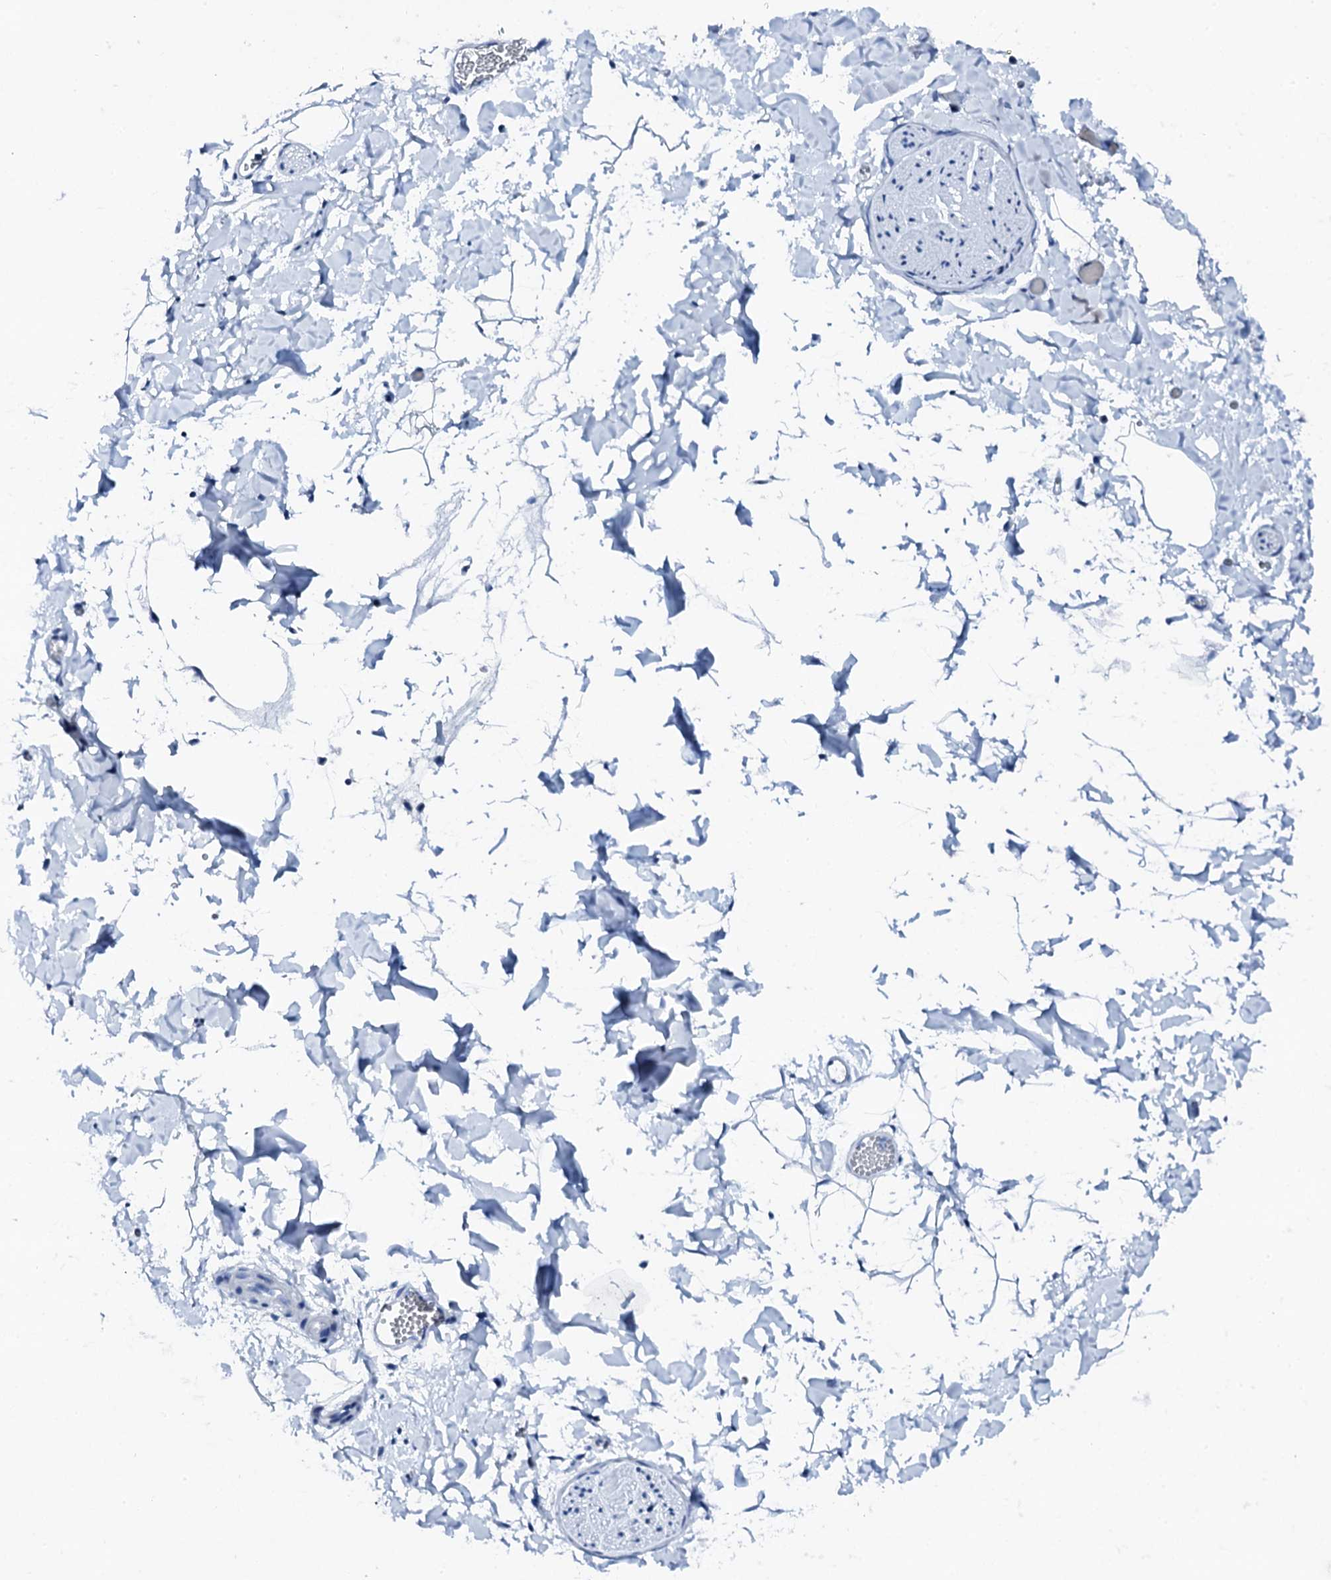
{"staining": {"intensity": "negative", "quantity": "none", "location": "none"}, "tissue": "adipose tissue", "cell_type": "Adipocytes", "image_type": "normal", "snomed": [{"axis": "morphology", "description": "Normal tissue, NOS"}, {"axis": "topography", "description": "Gallbladder"}, {"axis": "topography", "description": "Peripheral nerve tissue"}], "caption": "DAB (3,3'-diaminobenzidine) immunohistochemical staining of unremarkable adipose tissue shows no significant staining in adipocytes. (DAB immunohistochemistry (IHC) visualized using brightfield microscopy, high magnification).", "gene": "PTH", "patient": {"sex": "male", "age": 38}}